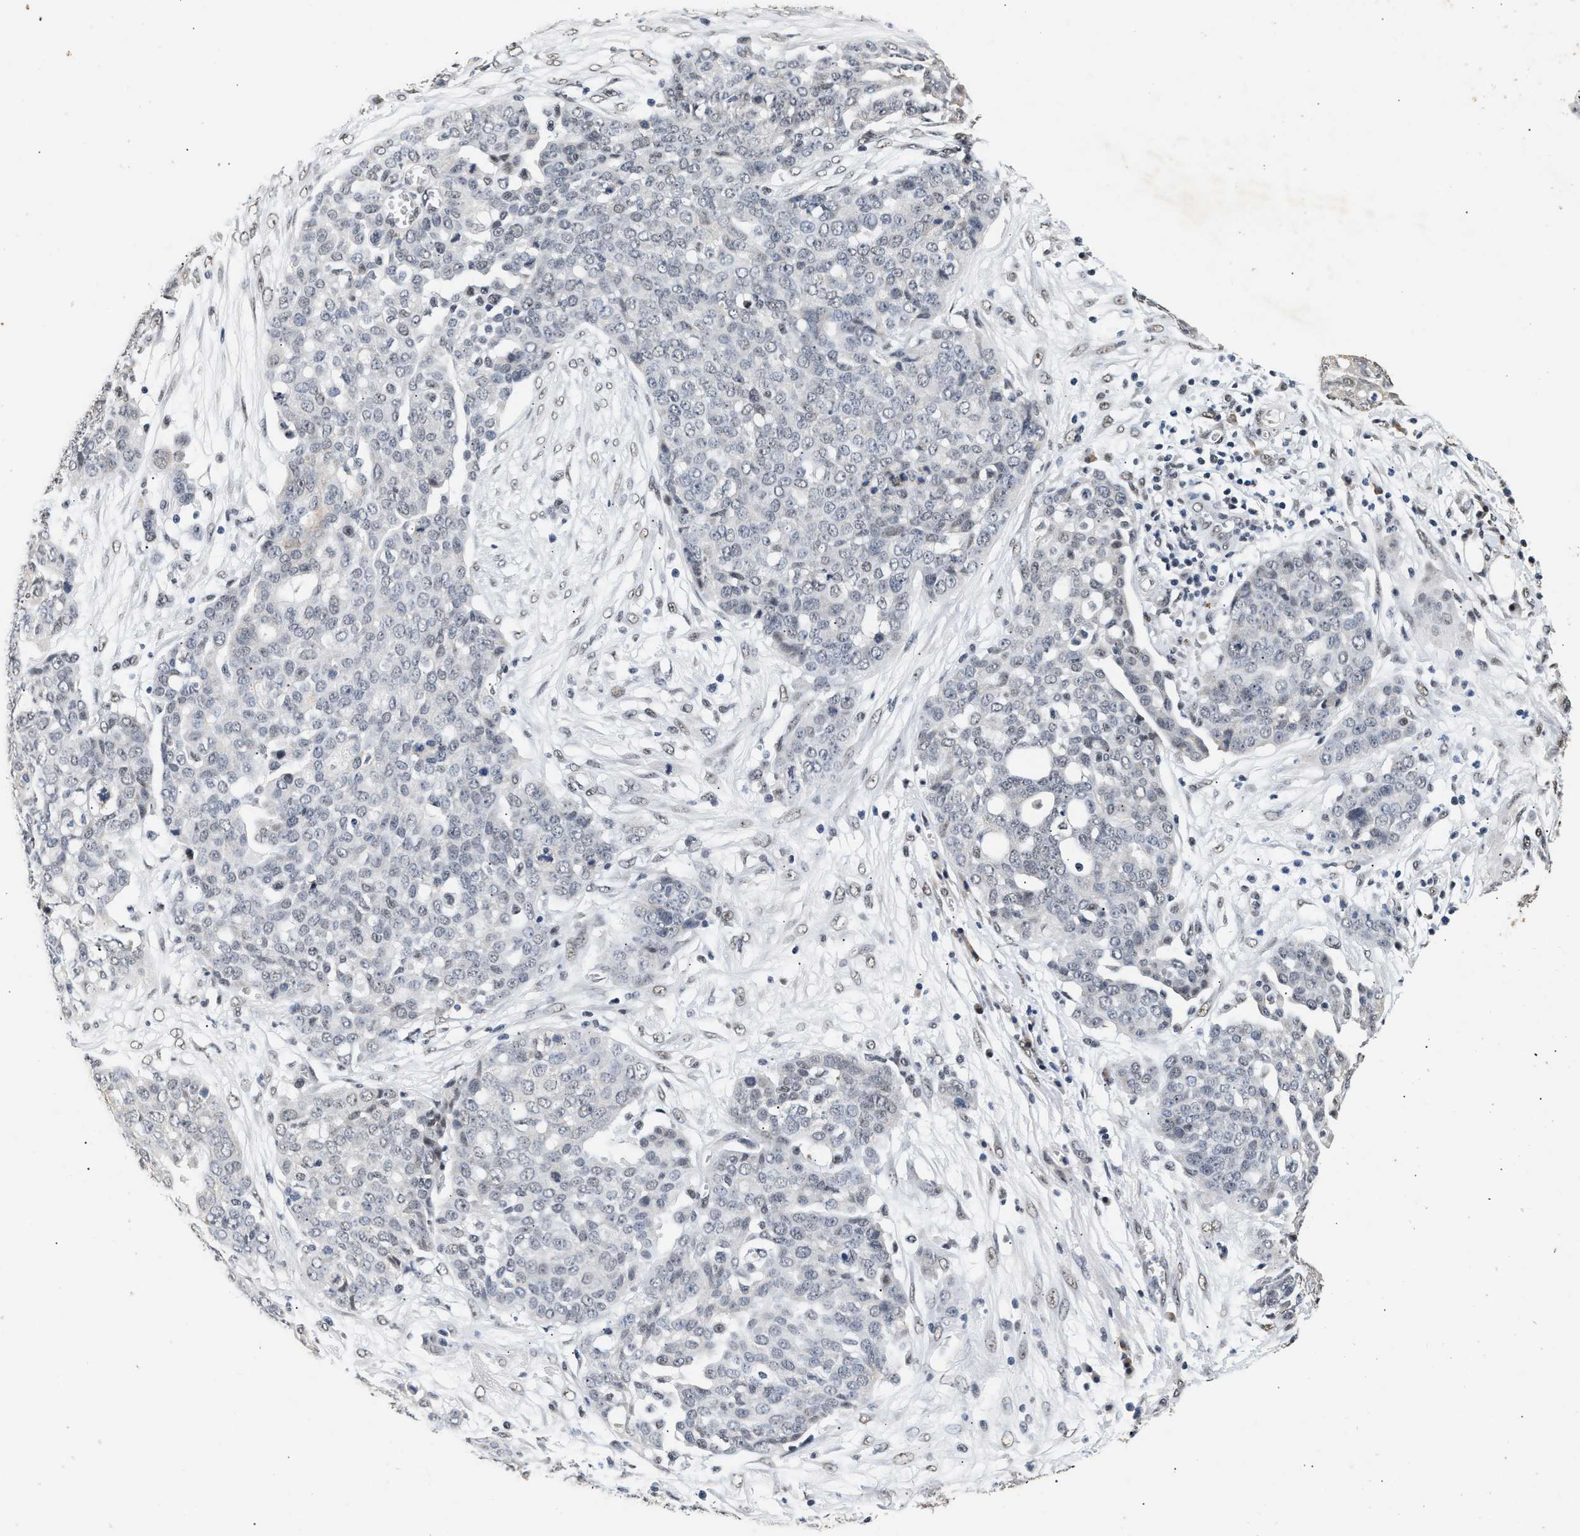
{"staining": {"intensity": "negative", "quantity": "none", "location": "none"}, "tissue": "ovarian cancer", "cell_type": "Tumor cells", "image_type": "cancer", "snomed": [{"axis": "morphology", "description": "Cystadenocarcinoma, serous, NOS"}, {"axis": "topography", "description": "Soft tissue"}, {"axis": "topography", "description": "Ovary"}], "caption": "High power microscopy photomicrograph of an immunohistochemistry micrograph of serous cystadenocarcinoma (ovarian), revealing no significant expression in tumor cells. (DAB immunohistochemistry, high magnification).", "gene": "THOC1", "patient": {"sex": "female", "age": 57}}